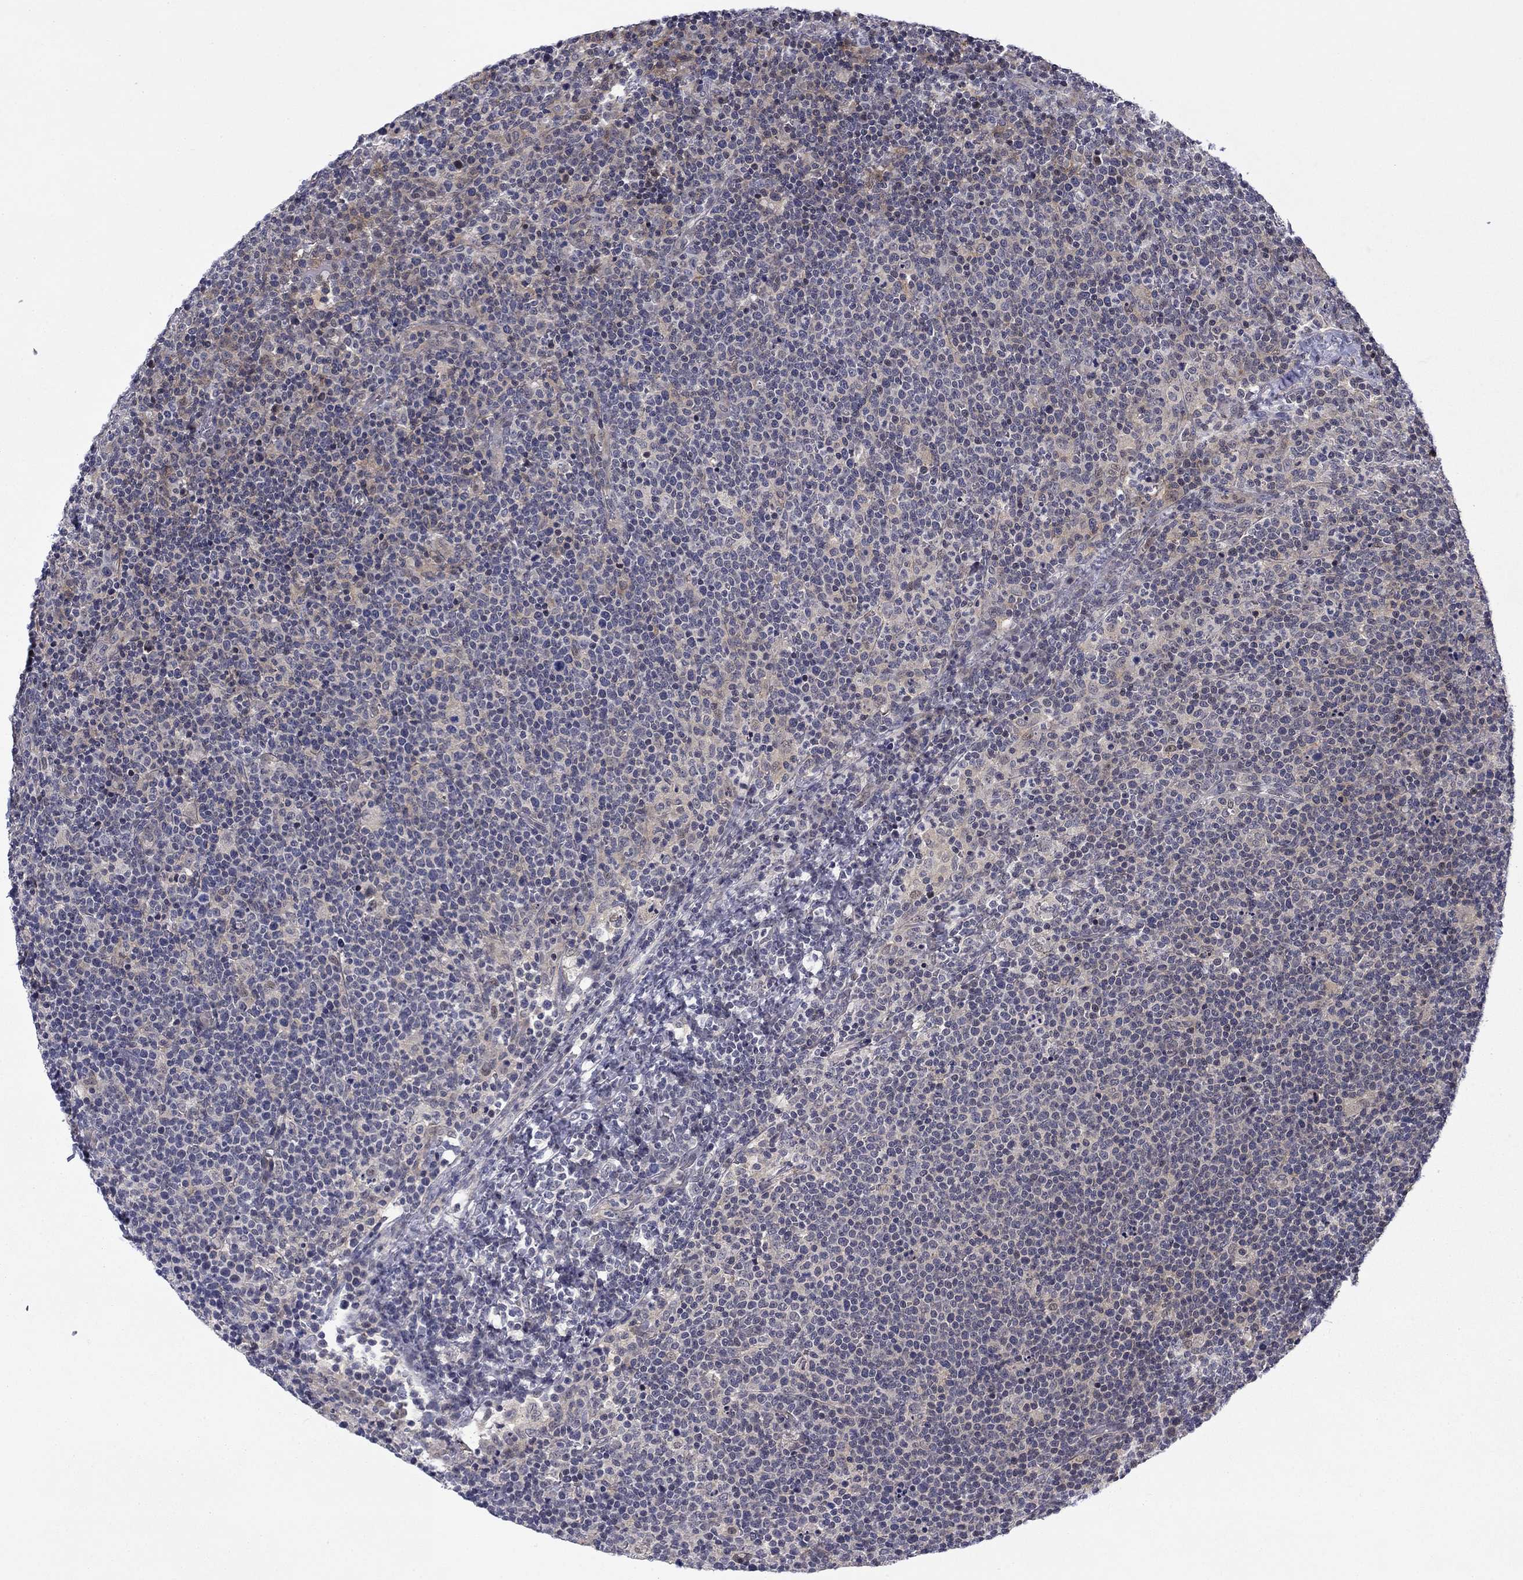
{"staining": {"intensity": "negative", "quantity": "none", "location": "none"}, "tissue": "lymphoma", "cell_type": "Tumor cells", "image_type": "cancer", "snomed": [{"axis": "morphology", "description": "Malignant lymphoma, non-Hodgkin's type, High grade"}, {"axis": "topography", "description": "Lymph node"}], "caption": "High magnification brightfield microscopy of high-grade malignant lymphoma, non-Hodgkin's type stained with DAB (brown) and counterstained with hematoxylin (blue): tumor cells show no significant positivity. (DAB immunohistochemistry, high magnification).", "gene": "B3GAT1", "patient": {"sex": "male", "age": 61}}